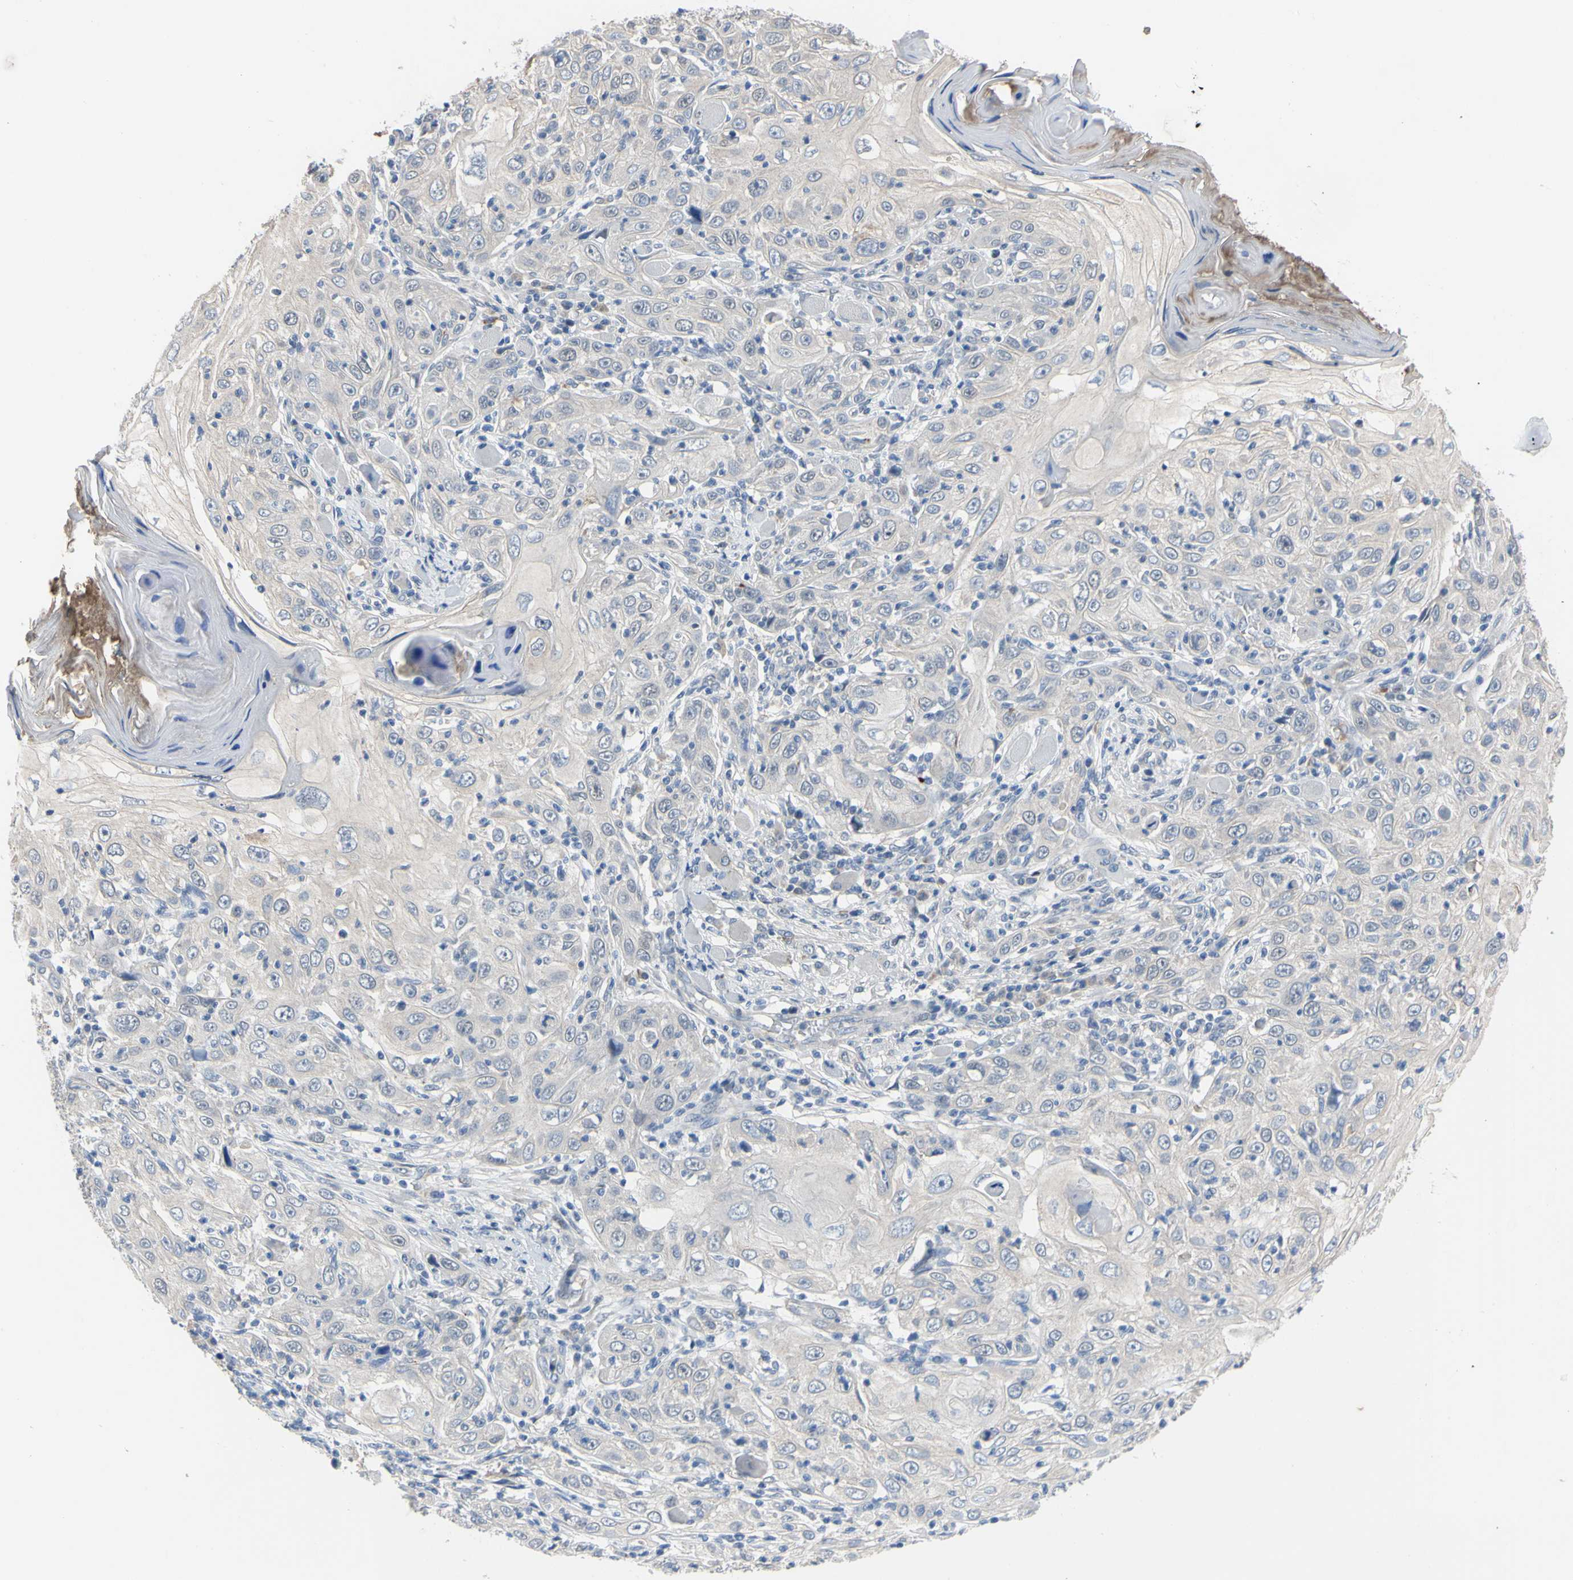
{"staining": {"intensity": "negative", "quantity": "none", "location": "none"}, "tissue": "skin cancer", "cell_type": "Tumor cells", "image_type": "cancer", "snomed": [{"axis": "morphology", "description": "Squamous cell carcinoma, NOS"}, {"axis": "topography", "description": "Skin"}], "caption": "A high-resolution micrograph shows immunohistochemistry staining of squamous cell carcinoma (skin), which demonstrates no significant staining in tumor cells.", "gene": "LHX9", "patient": {"sex": "female", "age": 88}}